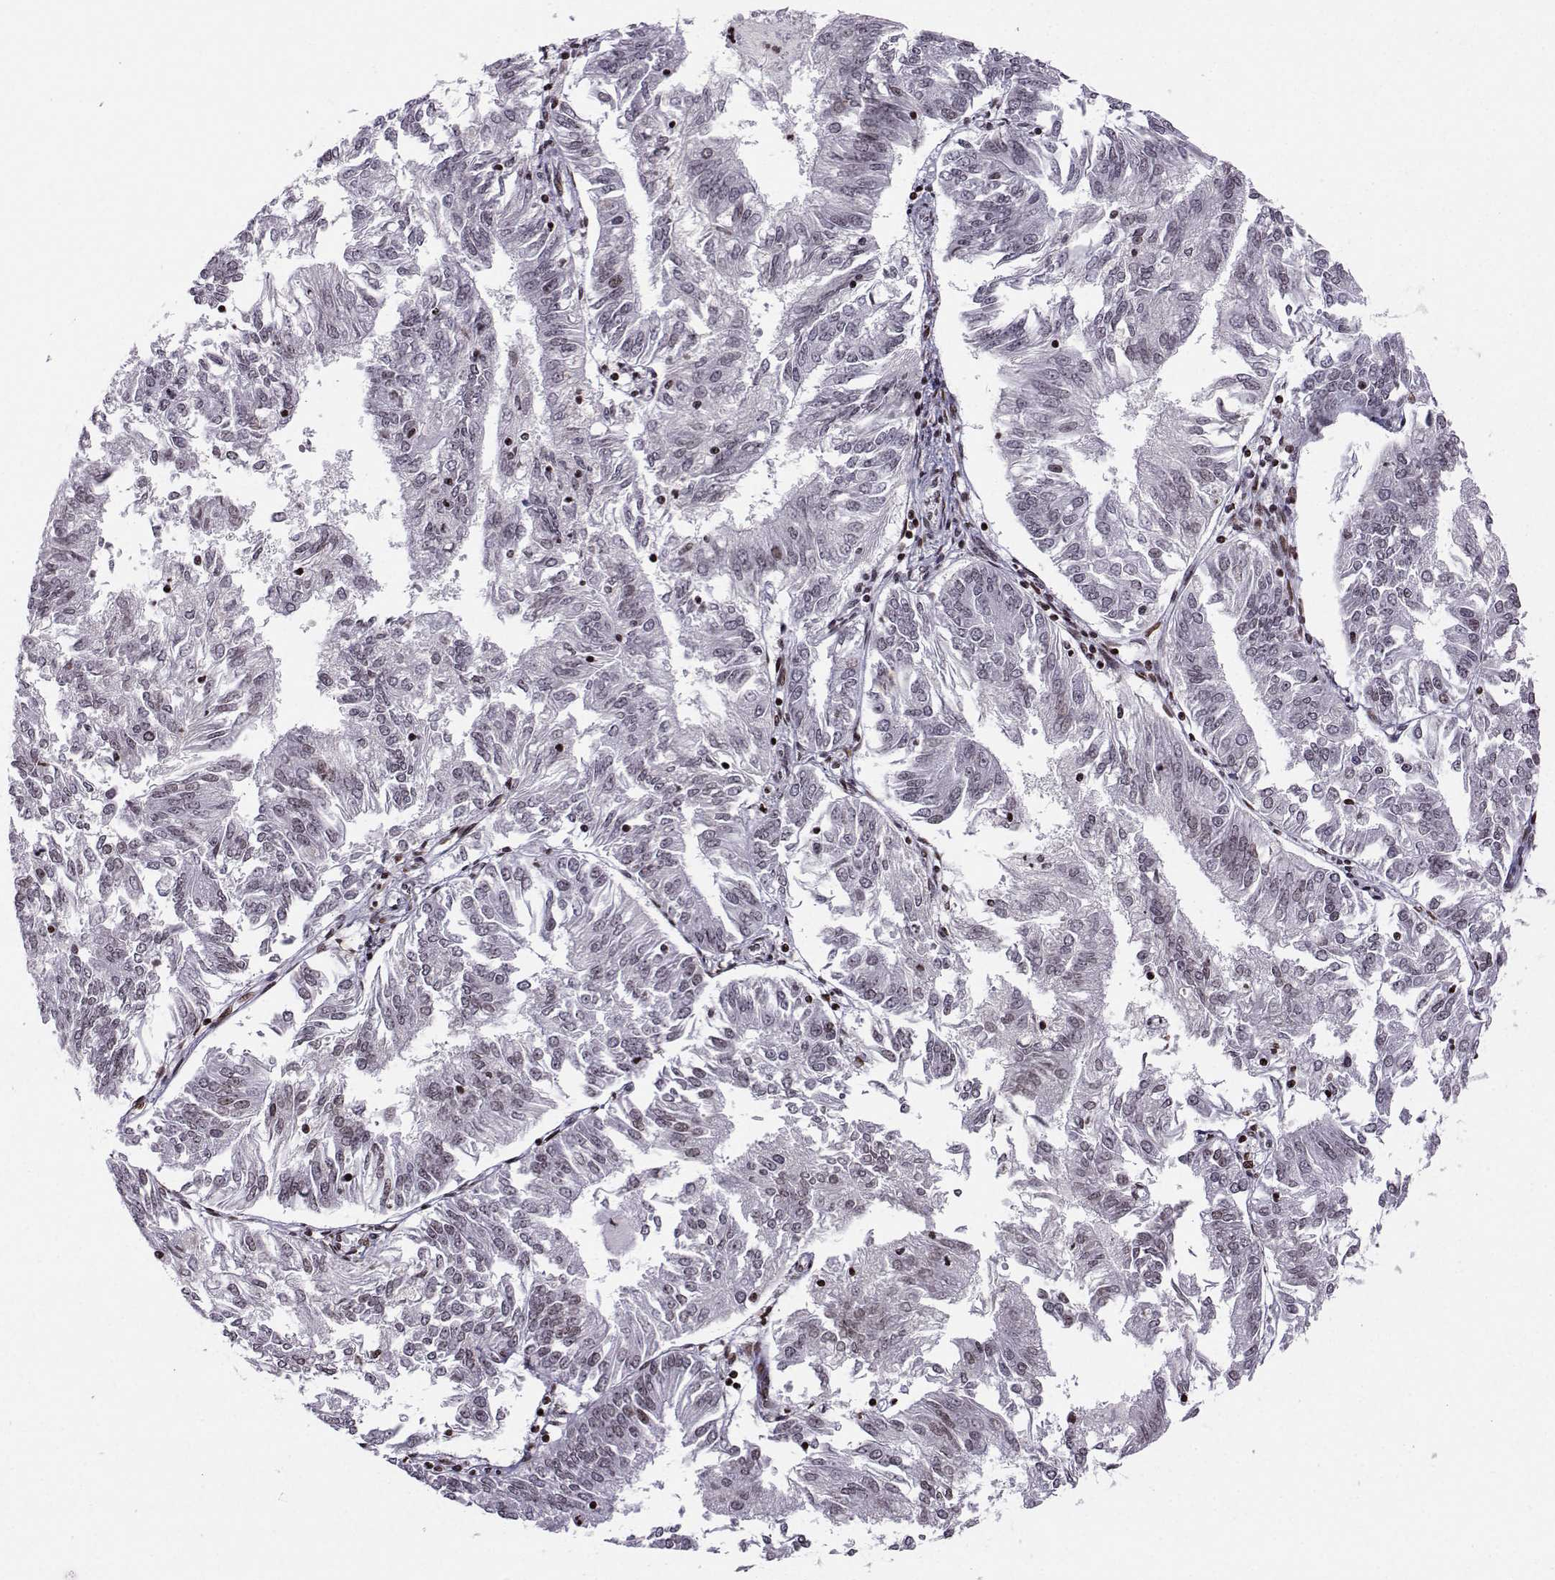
{"staining": {"intensity": "negative", "quantity": "none", "location": "none"}, "tissue": "endometrial cancer", "cell_type": "Tumor cells", "image_type": "cancer", "snomed": [{"axis": "morphology", "description": "Adenocarcinoma, NOS"}, {"axis": "topography", "description": "Endometrium"}], "caption": "Histopathology image shows no significant protein positivity in tumor cells of endometrial cancer (adenocarcinoma).", "gene": "ZNF19", "patient": {"sex": "female", "age": 58}}